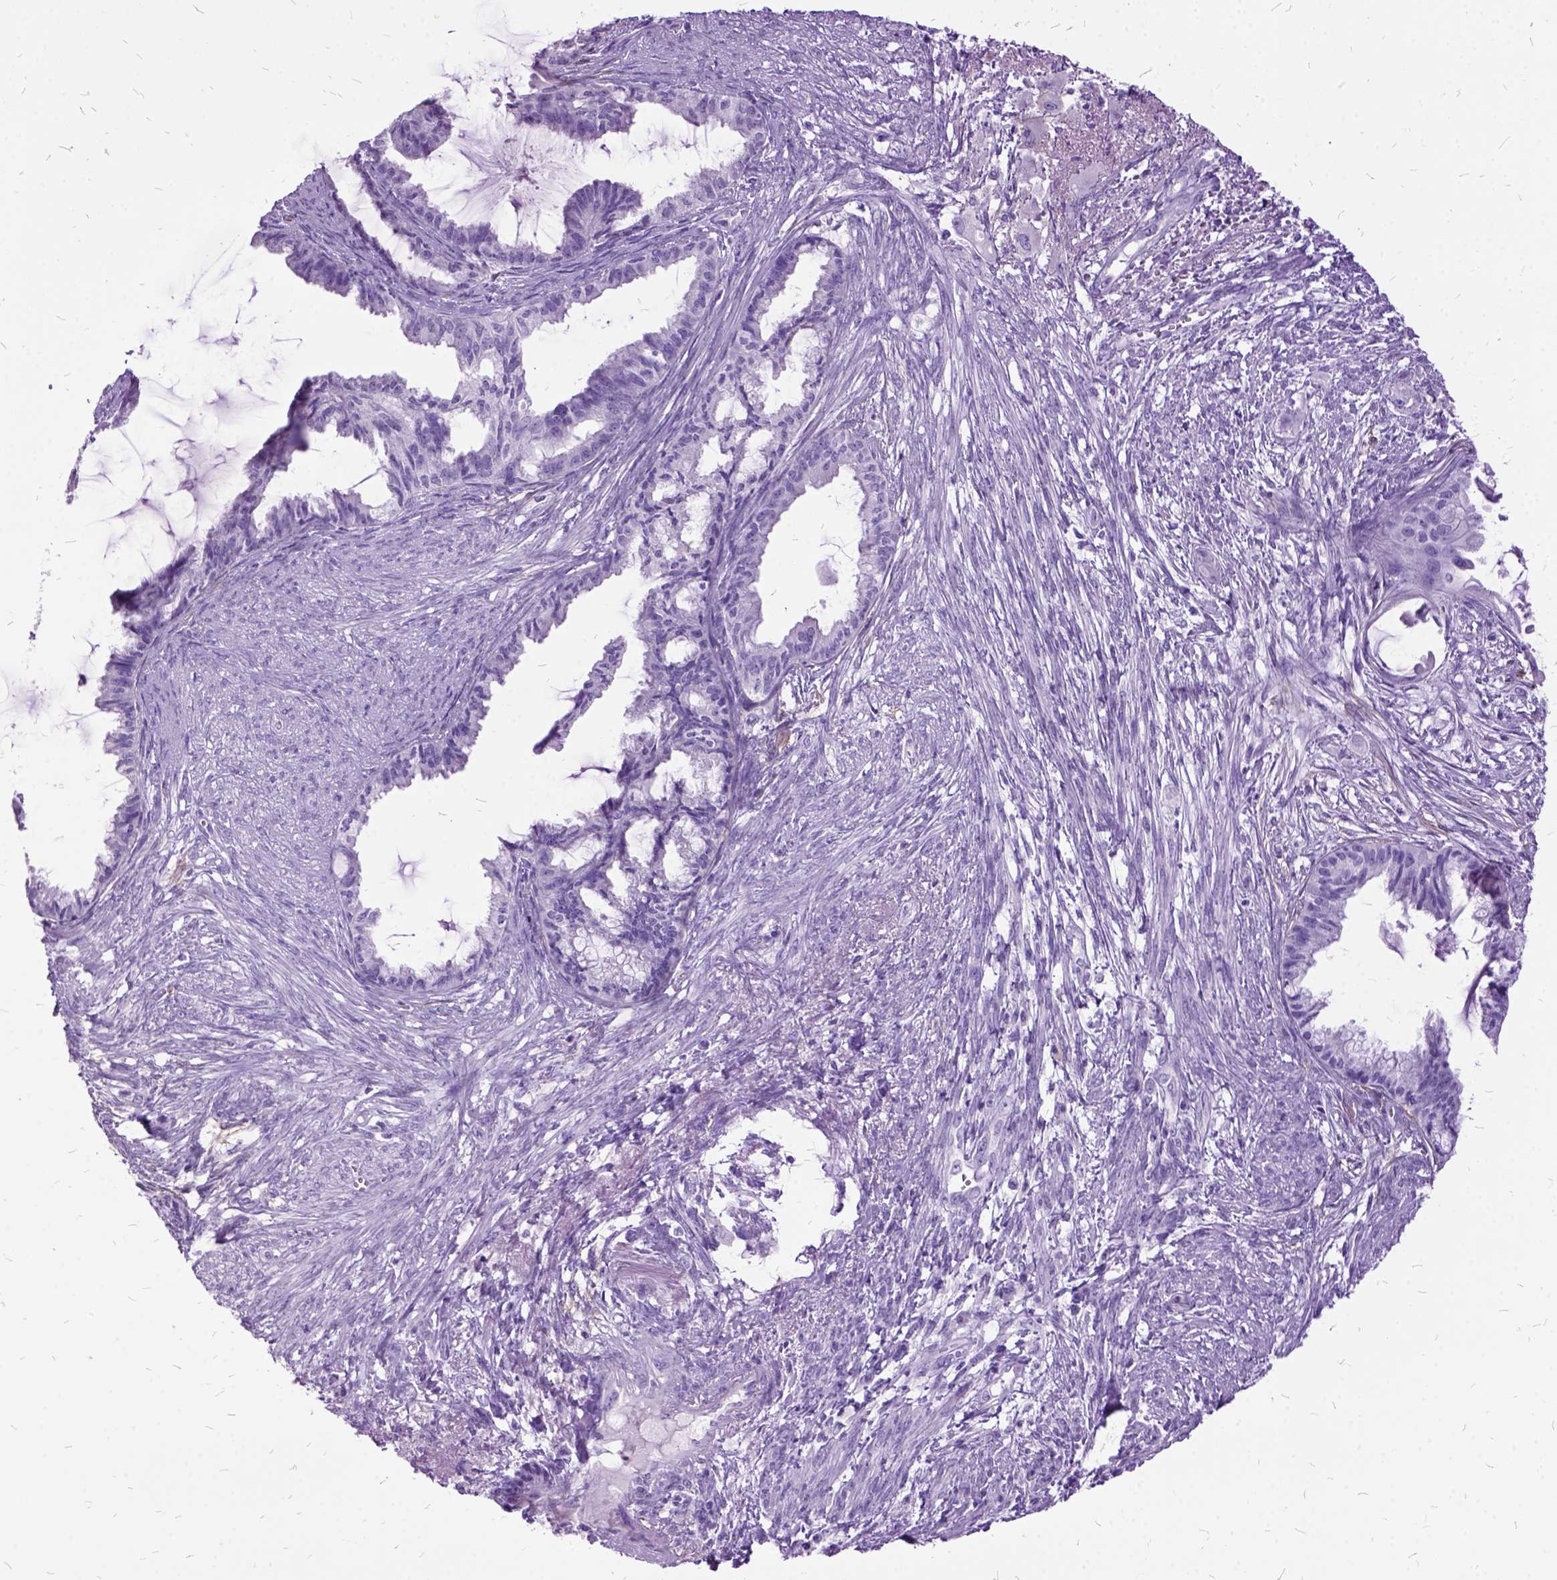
{"staining": {"intensity": "negative", "quantity": "none", "location": "none"}, "tissue": "endometrial cancer", "cell_type": "Tumor cells", "image_type": "cancer", "snomed": [{"axis": "morphology", "description": "Adenocarcinoma, NOS"}, {"axis": "topography", "description": "Endometrium"}], "caption": "Photomicrograph shows no significant protein positivity in tumor cells of adenocarcinoma (endometrial).", "gene": "MME", "patient": {"sex": "female", "age": 86}}